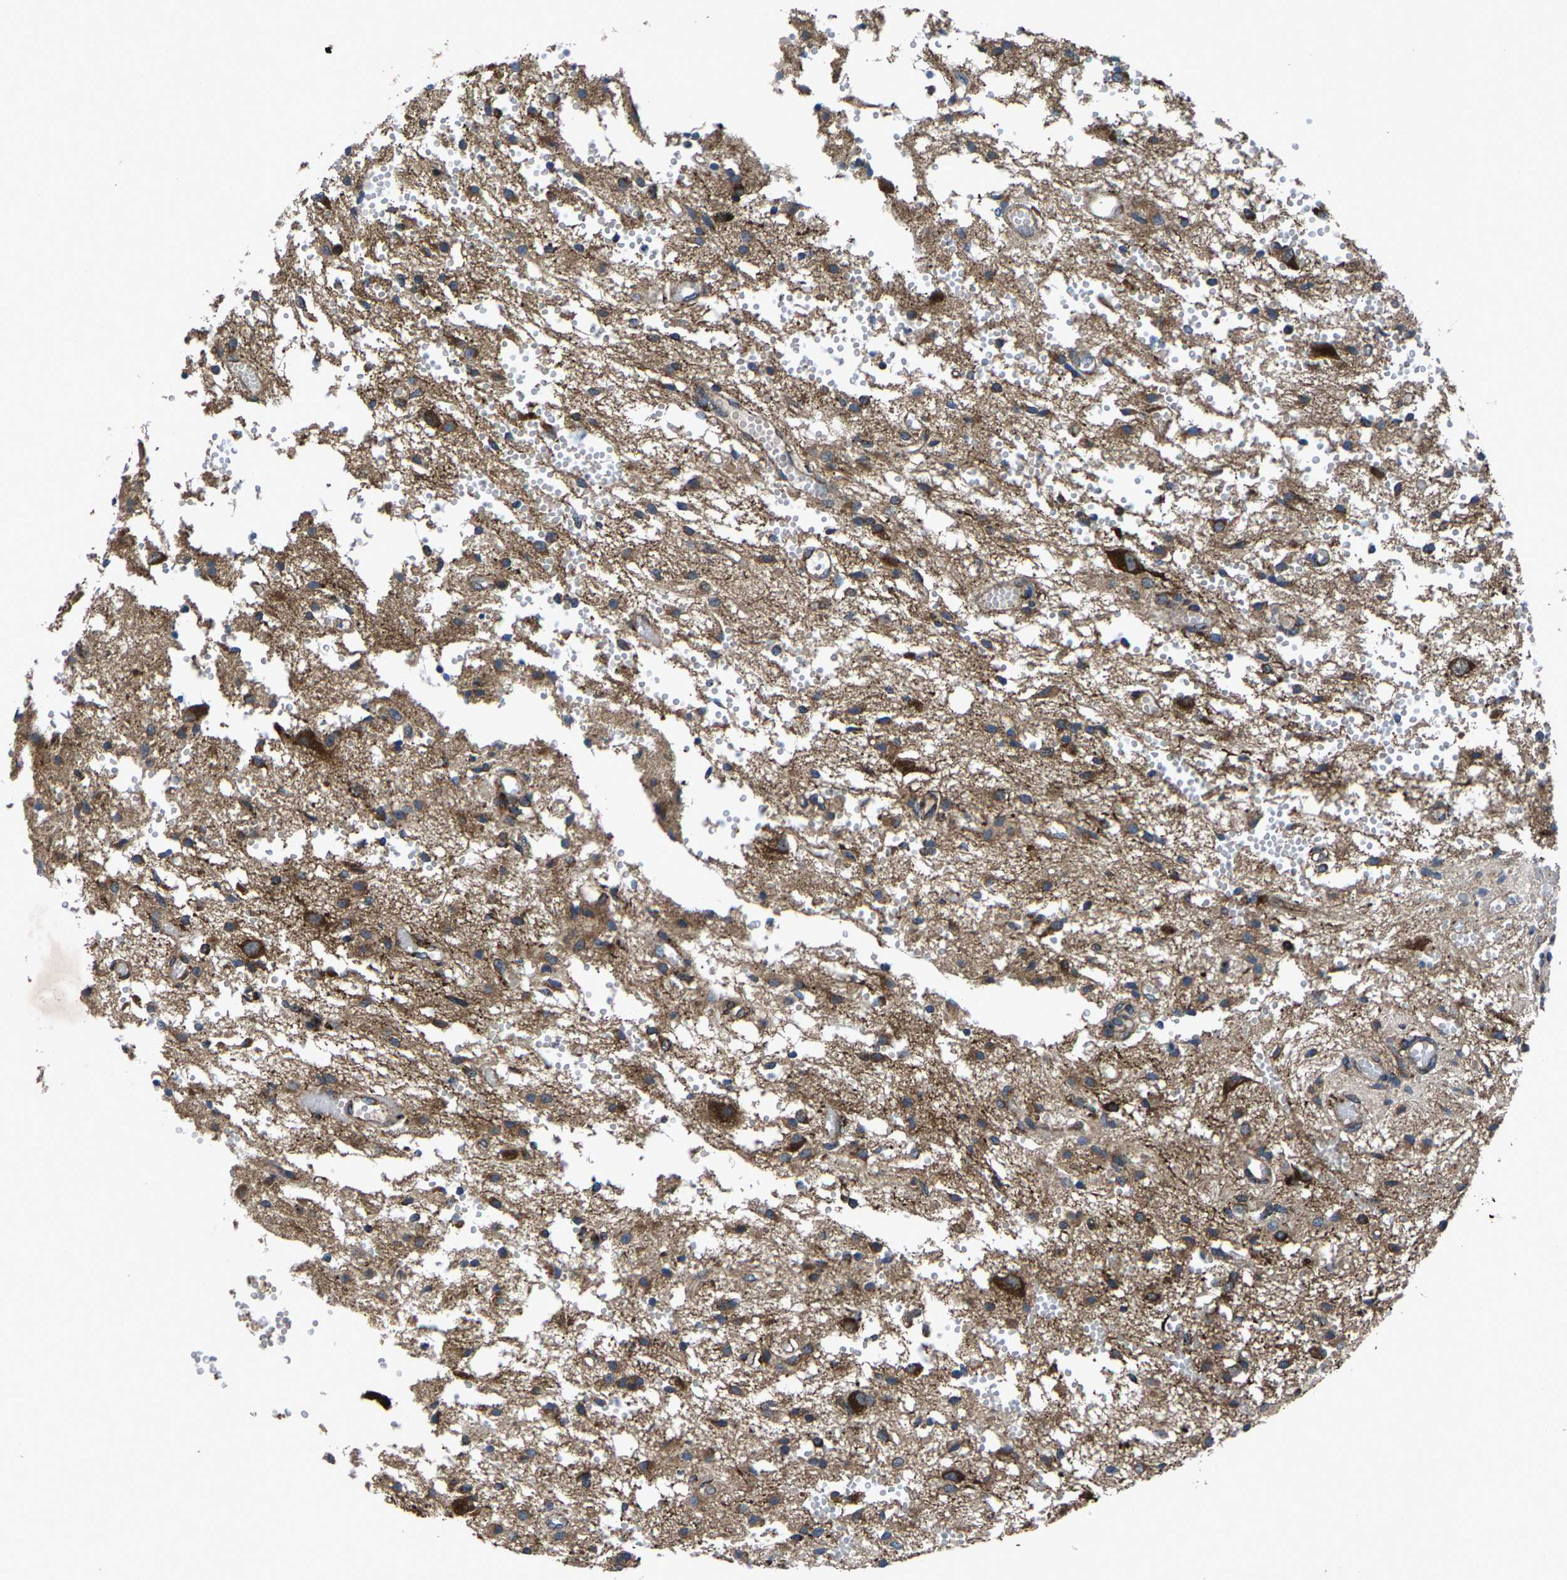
{"staining": {"intensity": "moderate", "quantity": ">75%", "location": "cytoplasmic/membranous"}, "tissue": "glioma", "cell_type": "Tumor cells", "image_type": "cancer", "snomed": [{"axis": "morphology", "description": "Glioma, malignant, High grade"}, {"axis": "topography", "description": "Brain"}], "caption": "Immunohistochemistry (IHC) staining of glioma, which demonstrates medium levels of moderate cytoplasmic/membranous staining in about >75% of tumor cells indicating moderate cytoplasmic/membranous protein positivity. The staining was performed using DAB (brown) for protein detection and nuclei were counterstained in hematoxylin (blue).", "gene": "PDP1", "patient": {"sex": "female", "age": 59}}